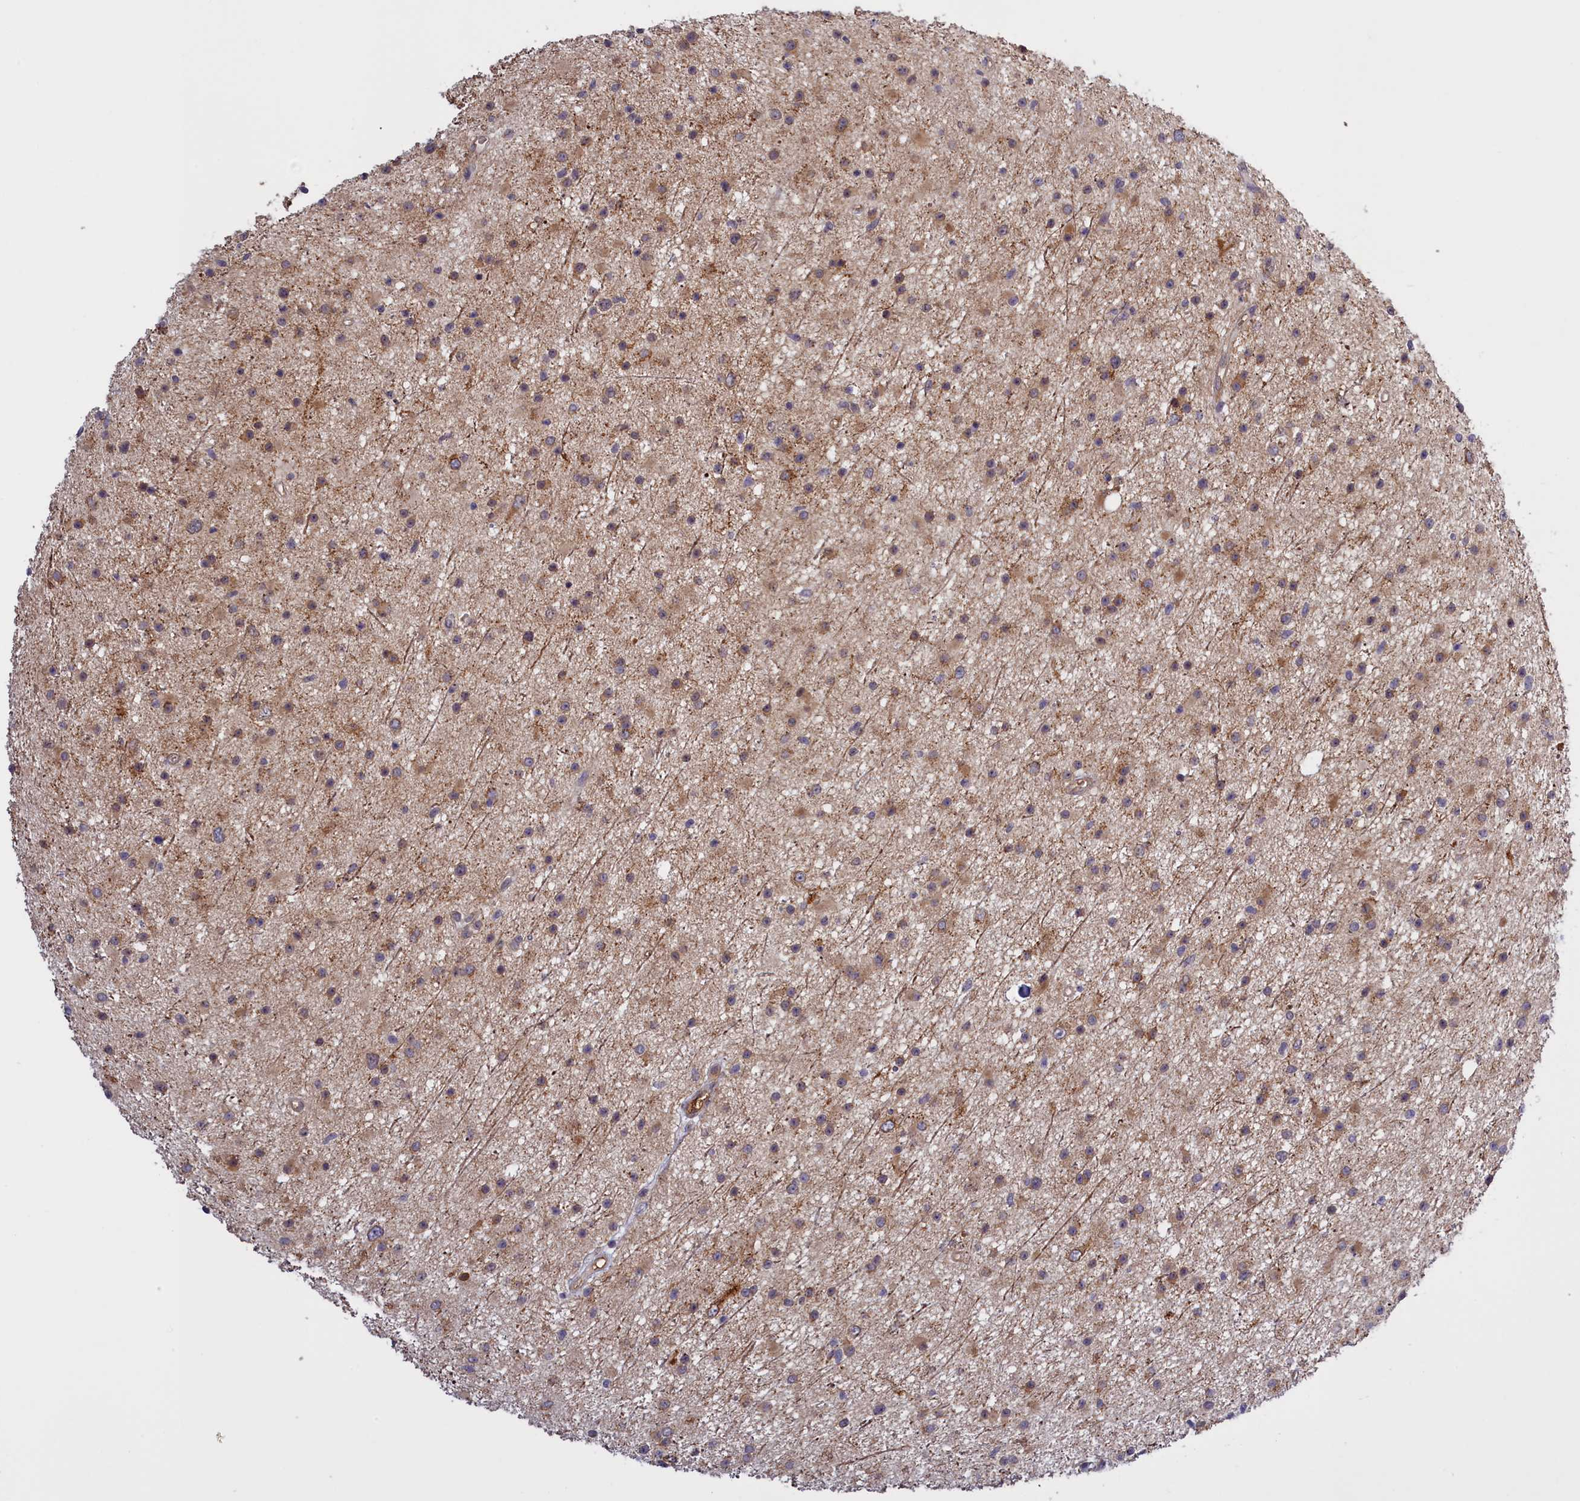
{"staining": {"intensity": "moderate", "quantity": ">75%", "location": "cytoplasmic/membranous"}, "tissue": "glioma", "cell_type": "Tumor cells", "image_type": "cancer", "snomed": [{"axis": "morphology", "description": "Glioma, malignant, Low grade"}, {"axis": "topography", "description": "Cerebral cortex"}], "caption": "Glioma tissue exhibits moderate cytoplasmic/membranous positivity in approximately >75% of tumor cells, visualized by immunohistochemistry.", "gene": "RRAD", "patient": {"sex": "female", "age": 39}}